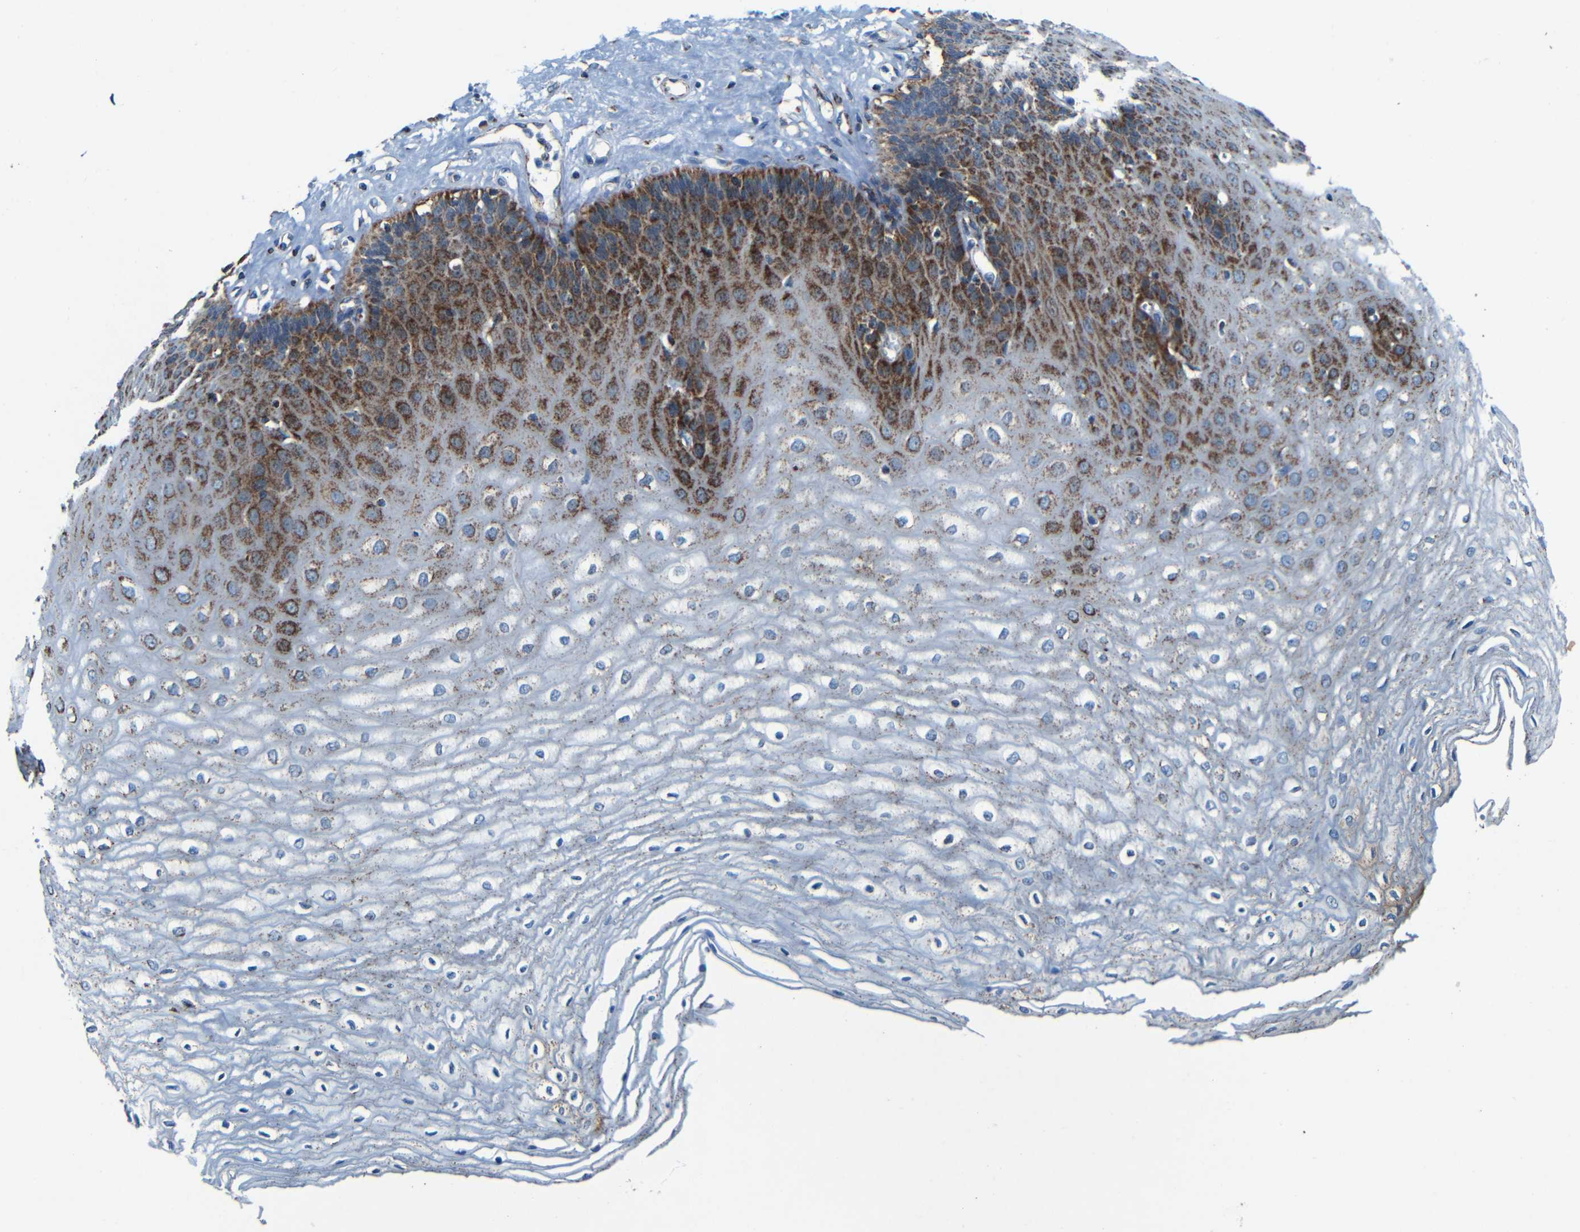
{"staining": {"intensity": "strong", "quantity": "25%-75%", "location": "cytoplasmic/membranous"}, "tissue": "esophagus", "cell_type": "Squamous epithelial cells", "image_type": "normal", "snomed": [{"axis": "morphology", "description": "Normal tissue, NOS"}, {"axis": "morphology", "description": "Squamous cell carcinoma, NOS"}, {"axis": "topography", "description": "Esophagus"}], "caption": "IHC micrograph of unremarkable esophagus: esophagus stained using immunohistochemistry displays high levels of strong protein expression localized specifically in the cytoplasmic/membranous of squamous epithelial cells, appearing as a cytoplasmic/membranous brown color.", "gene": "WSCD2", "patient": {"sex": "male", "age": 65}}